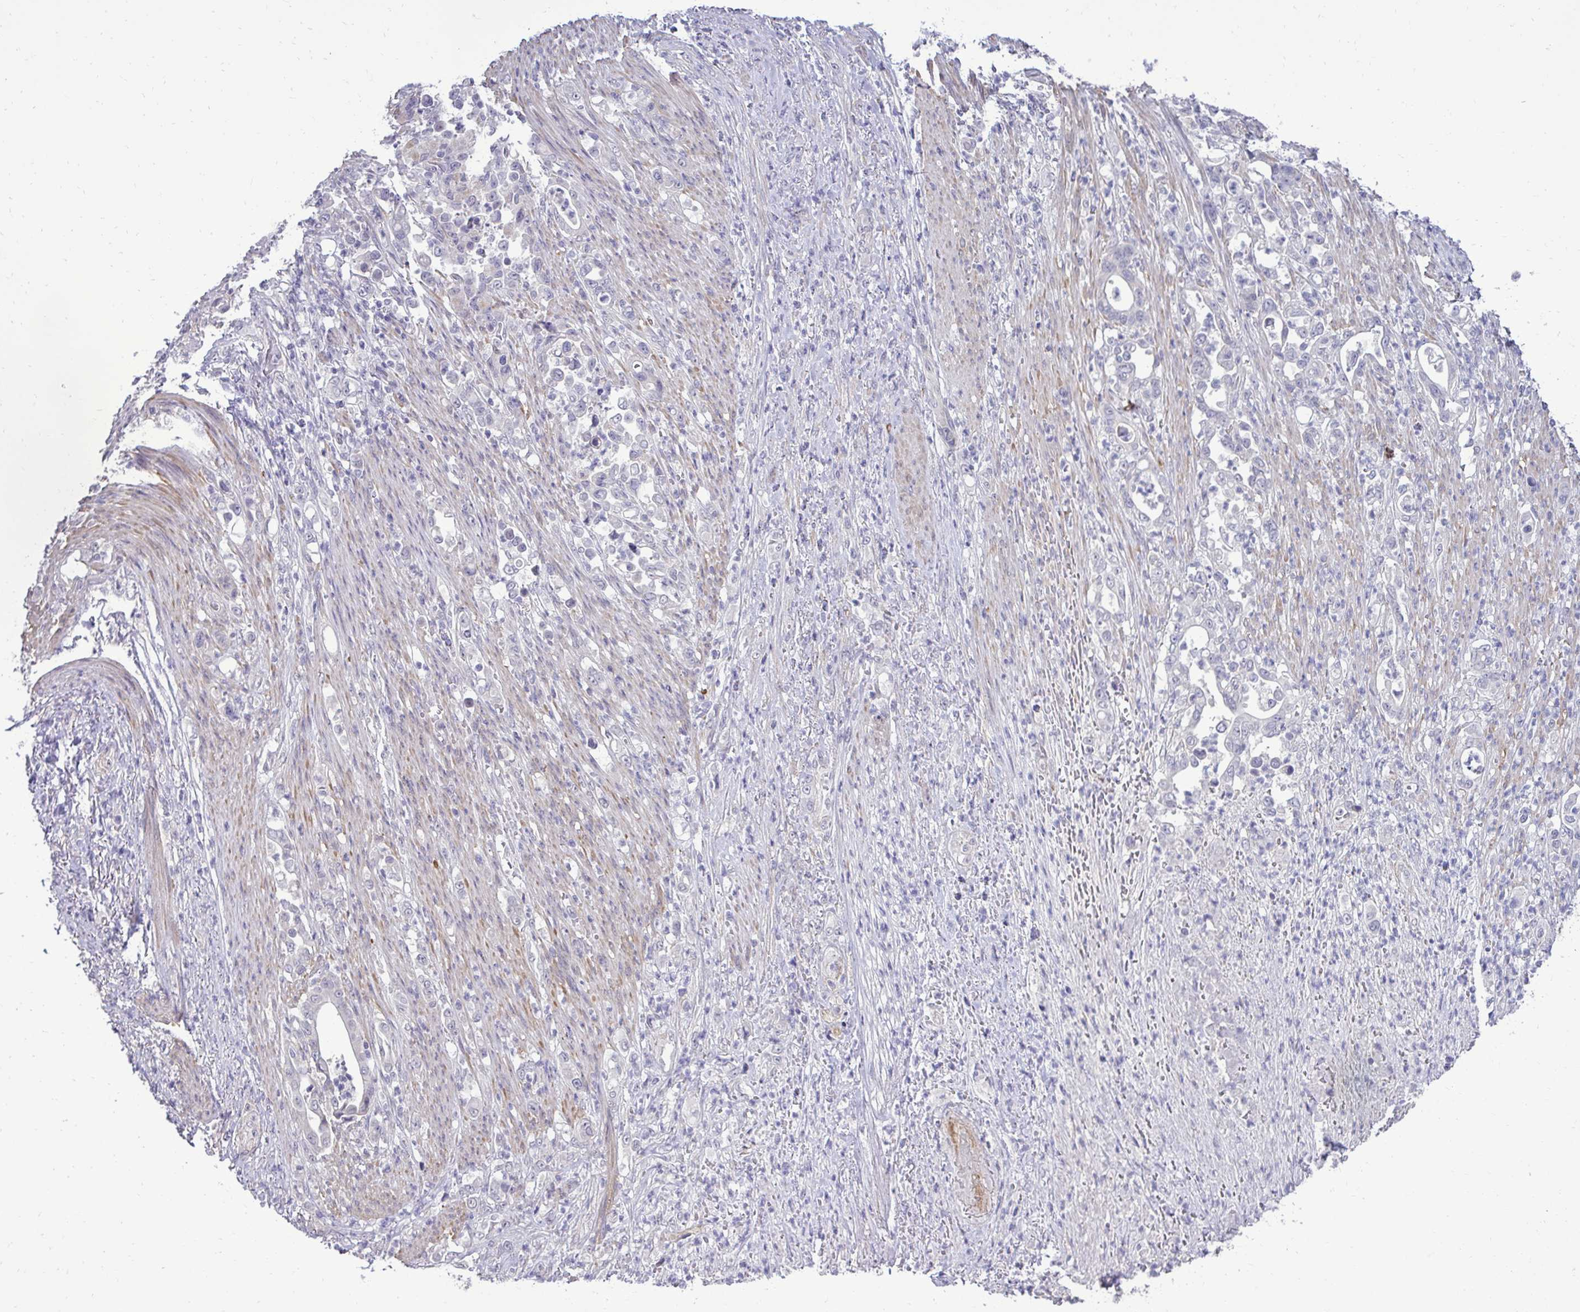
{"staining": {"intensity": "negative", "quantity": "none", "location": "none"}, "tissue": "stomach cancer", "cell_type": "Tumor cells", "image_type": "cancer", "snomed": [{"axis": "morphology", "description": "Normal tissue, NOS"}, {"axis": "morphology", "description": "Adenocarcinoma, NOS"}, {"axis": "topography", "description": "Stomach"}], "caption": "An image of stomach cancer (adenocarcinoma) stained for a protein reveals no brown staining in tumor cells.", "gene": "SLC30A3", "patient": {"sex": "female", "age": 79}}